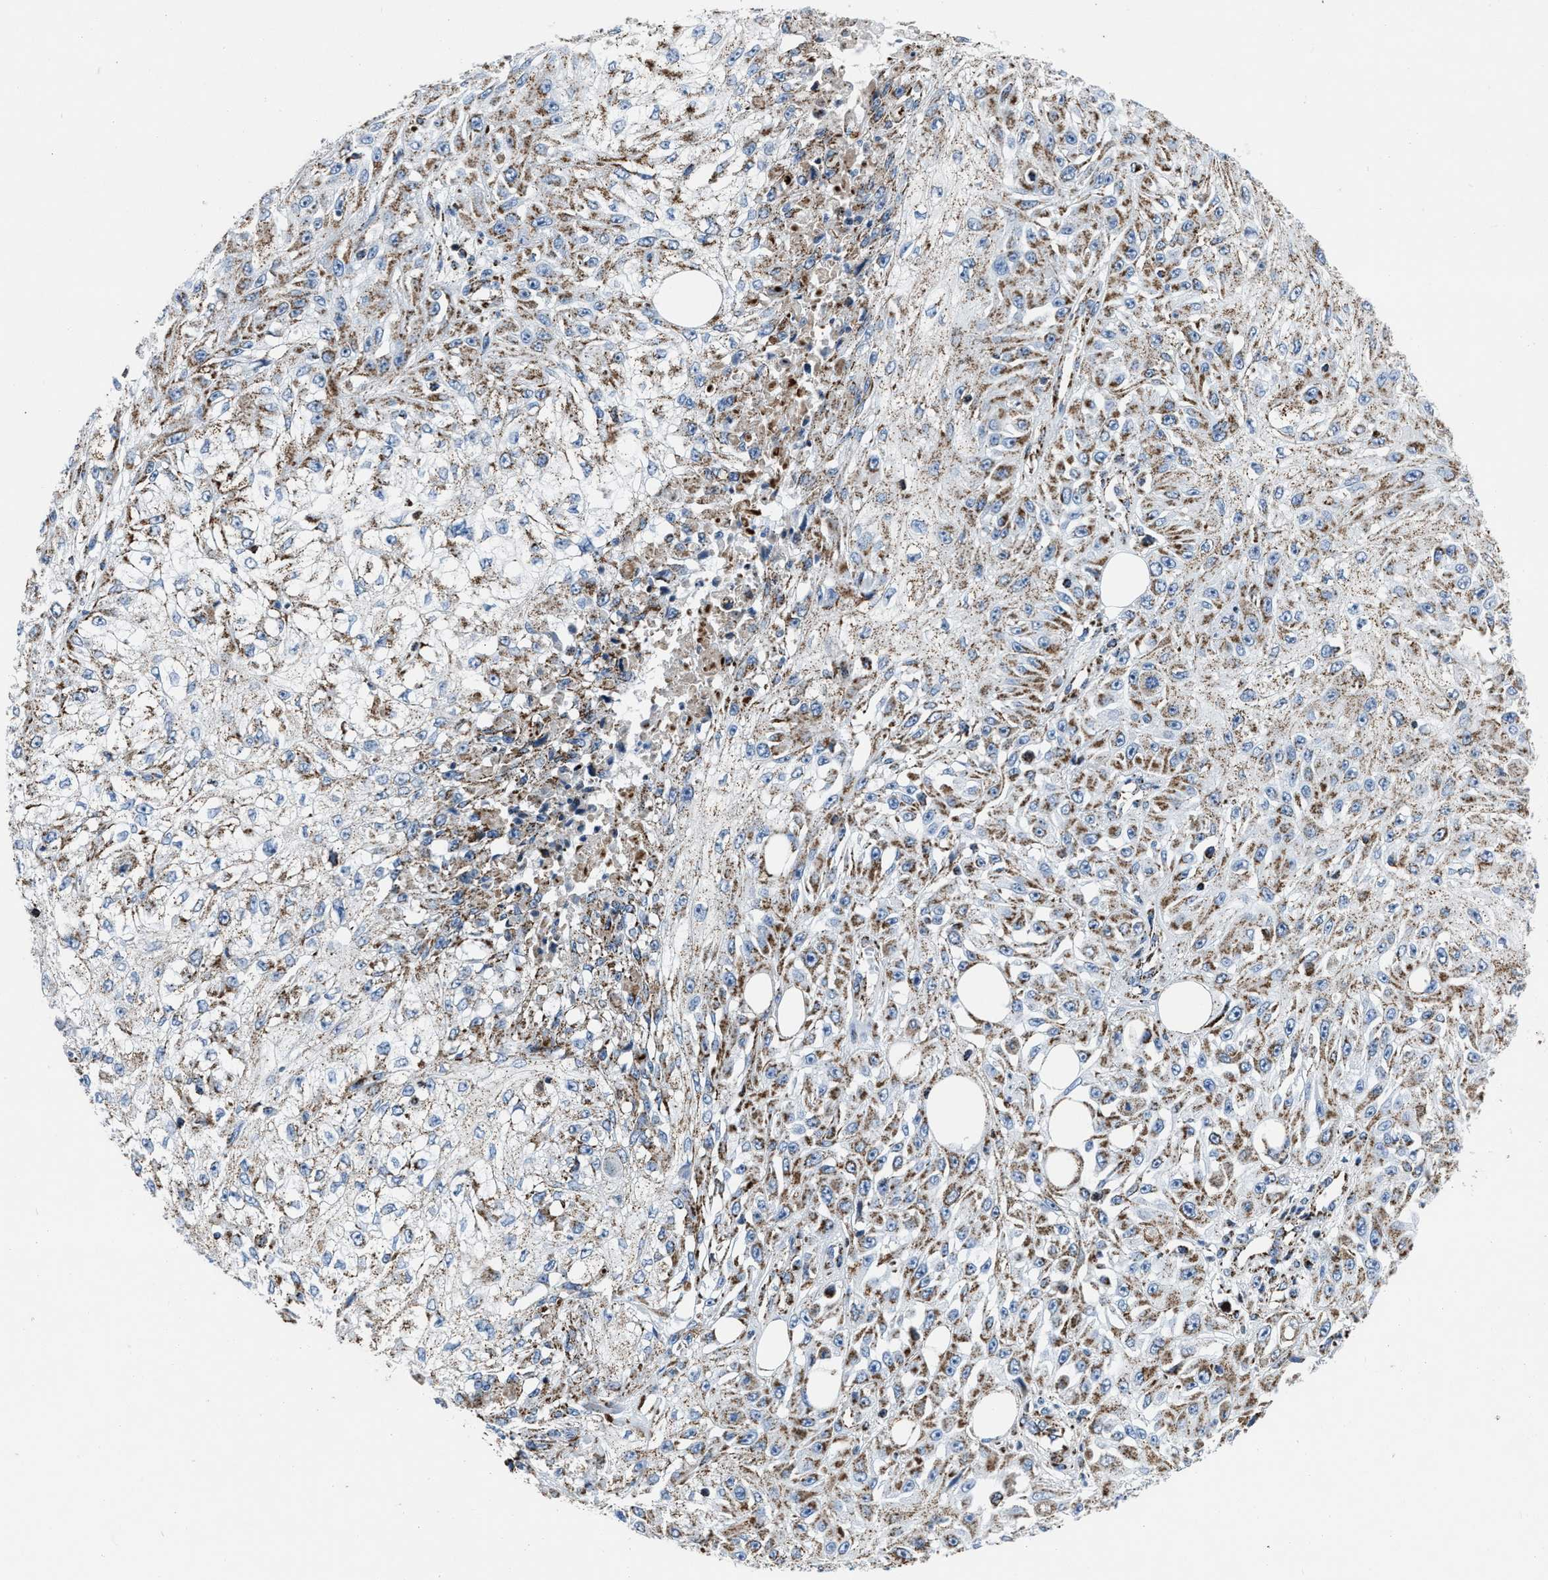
{"staining": {"intensity": "moderate", "quantity": ">75%", "location": "cytoplasmic/membranous"}, "tissue": "skin cancer", "cell_type": "Tumor cells", "image_type": "cancer", "snomed": [{"axis": "morphology", "description": "Squamous cell carcinoma, NOS"}, {"axis": "morphology", "description": "Squamous cell carcinoma, metastatic, NOS"}, {"axis": "topography", "description": "Skin"}, {"axis": "topography", "description": "Lymph node"}], "caption": "This image reveals immunohistochemistry (IHC) staining of skin cancer (squamous cell carcinoma), with medium moderate cytoplasmic/membranous positivity in approximately >75% of tumor cells.", "gene": "NSD3", "patient": {"sex": "male", "age": 75}}